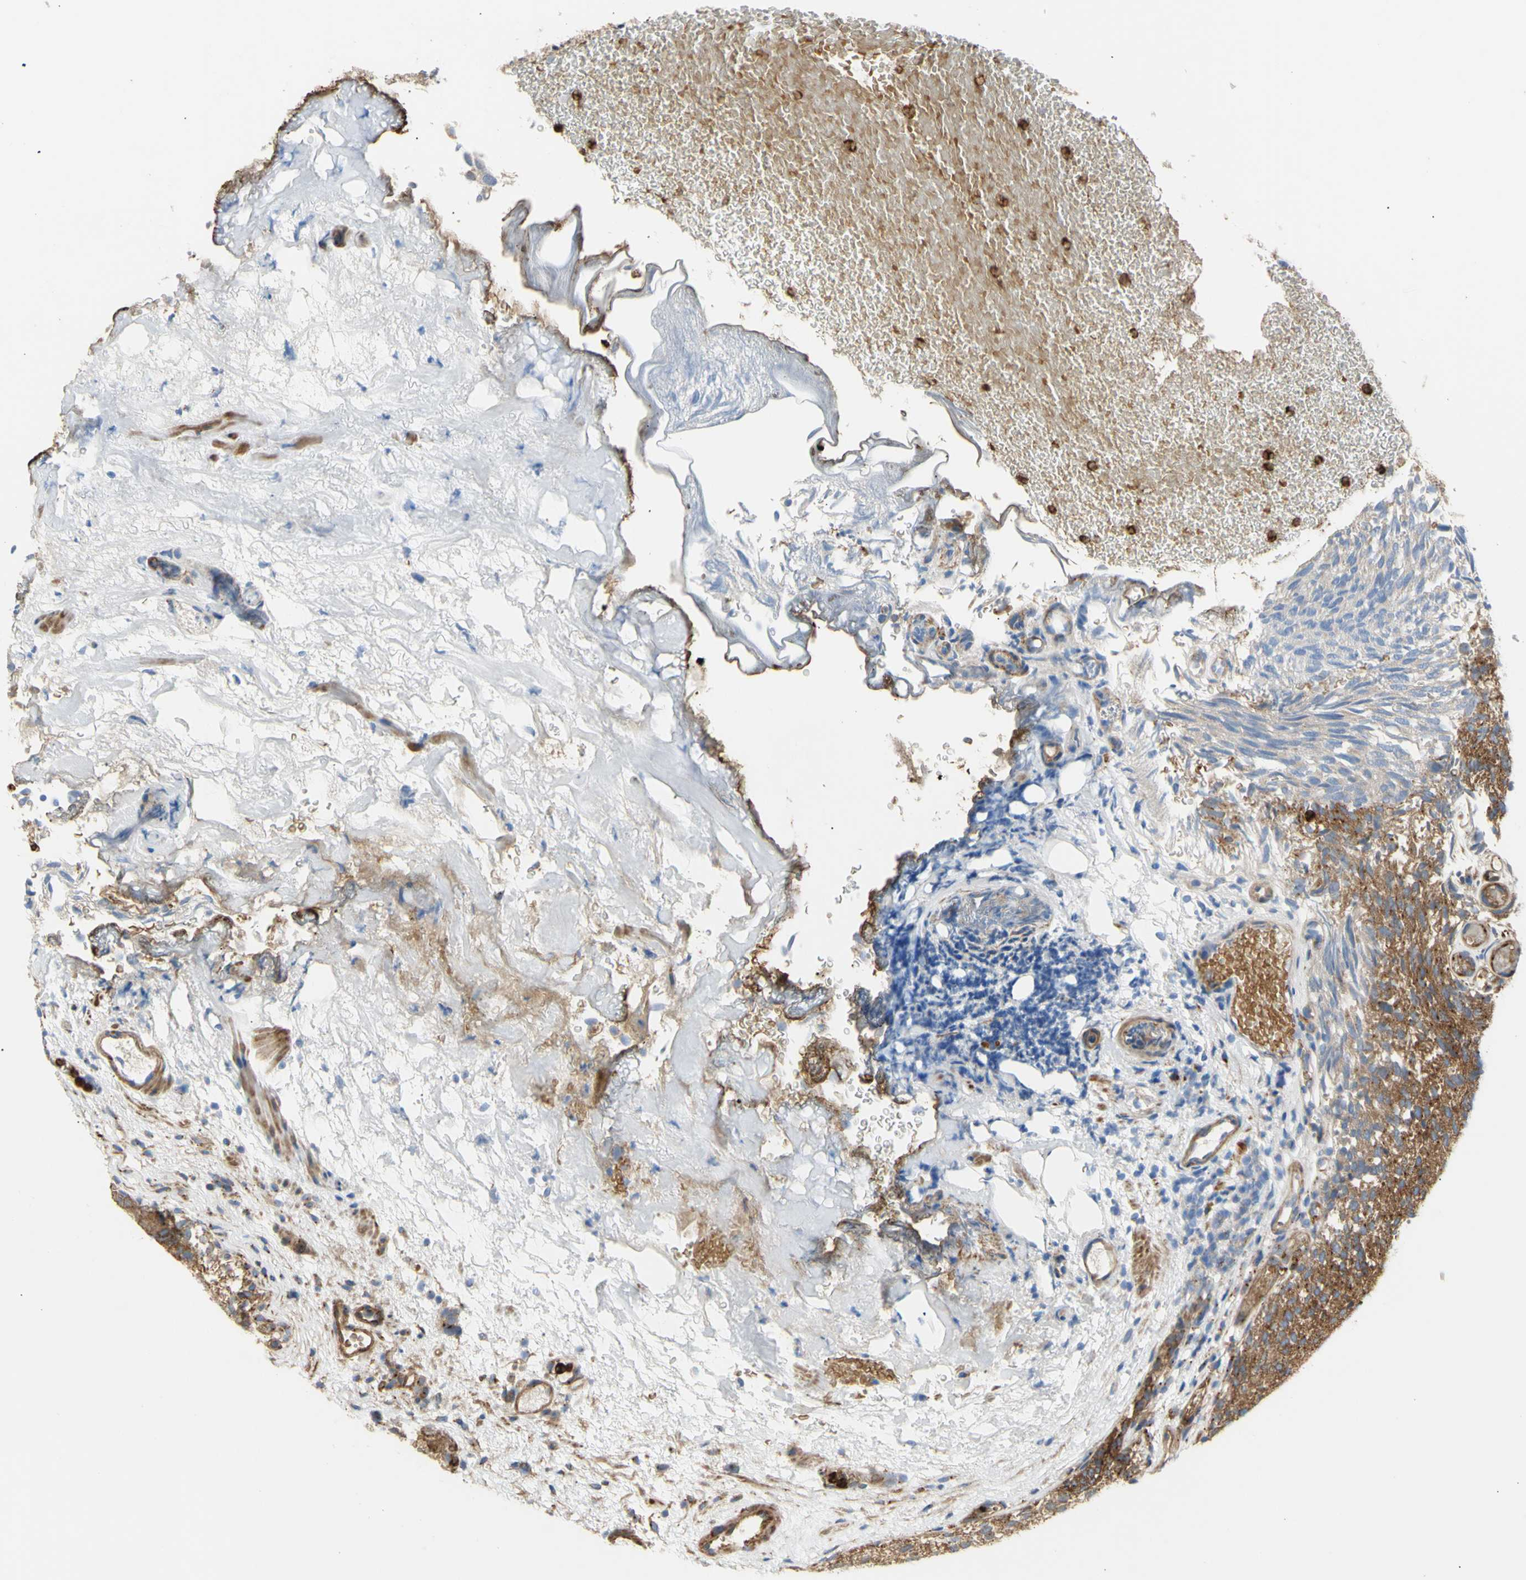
{"staining": {"intensity": "strong", "quantity": ">75%", "location": "cytoplasmic/membranous"}, "tissue": "urothelial cancer", "cell_type": "Tumor cells", "image_type": "cancer", "snomed": [{"axis": "morphology", "description": "Urothelial carcinoma, Low grade"}, {"axis": "topography", "description": "Urinary bladder"}], "caption": "There is high levels of strong cytoplasmic/membranous staining in tumor cells of urothelial cancer, as demonstrated by immunohistochemical staining (brown color).", "gene": "TUBG2", "patient": {"sex": "male", "age": 78}}